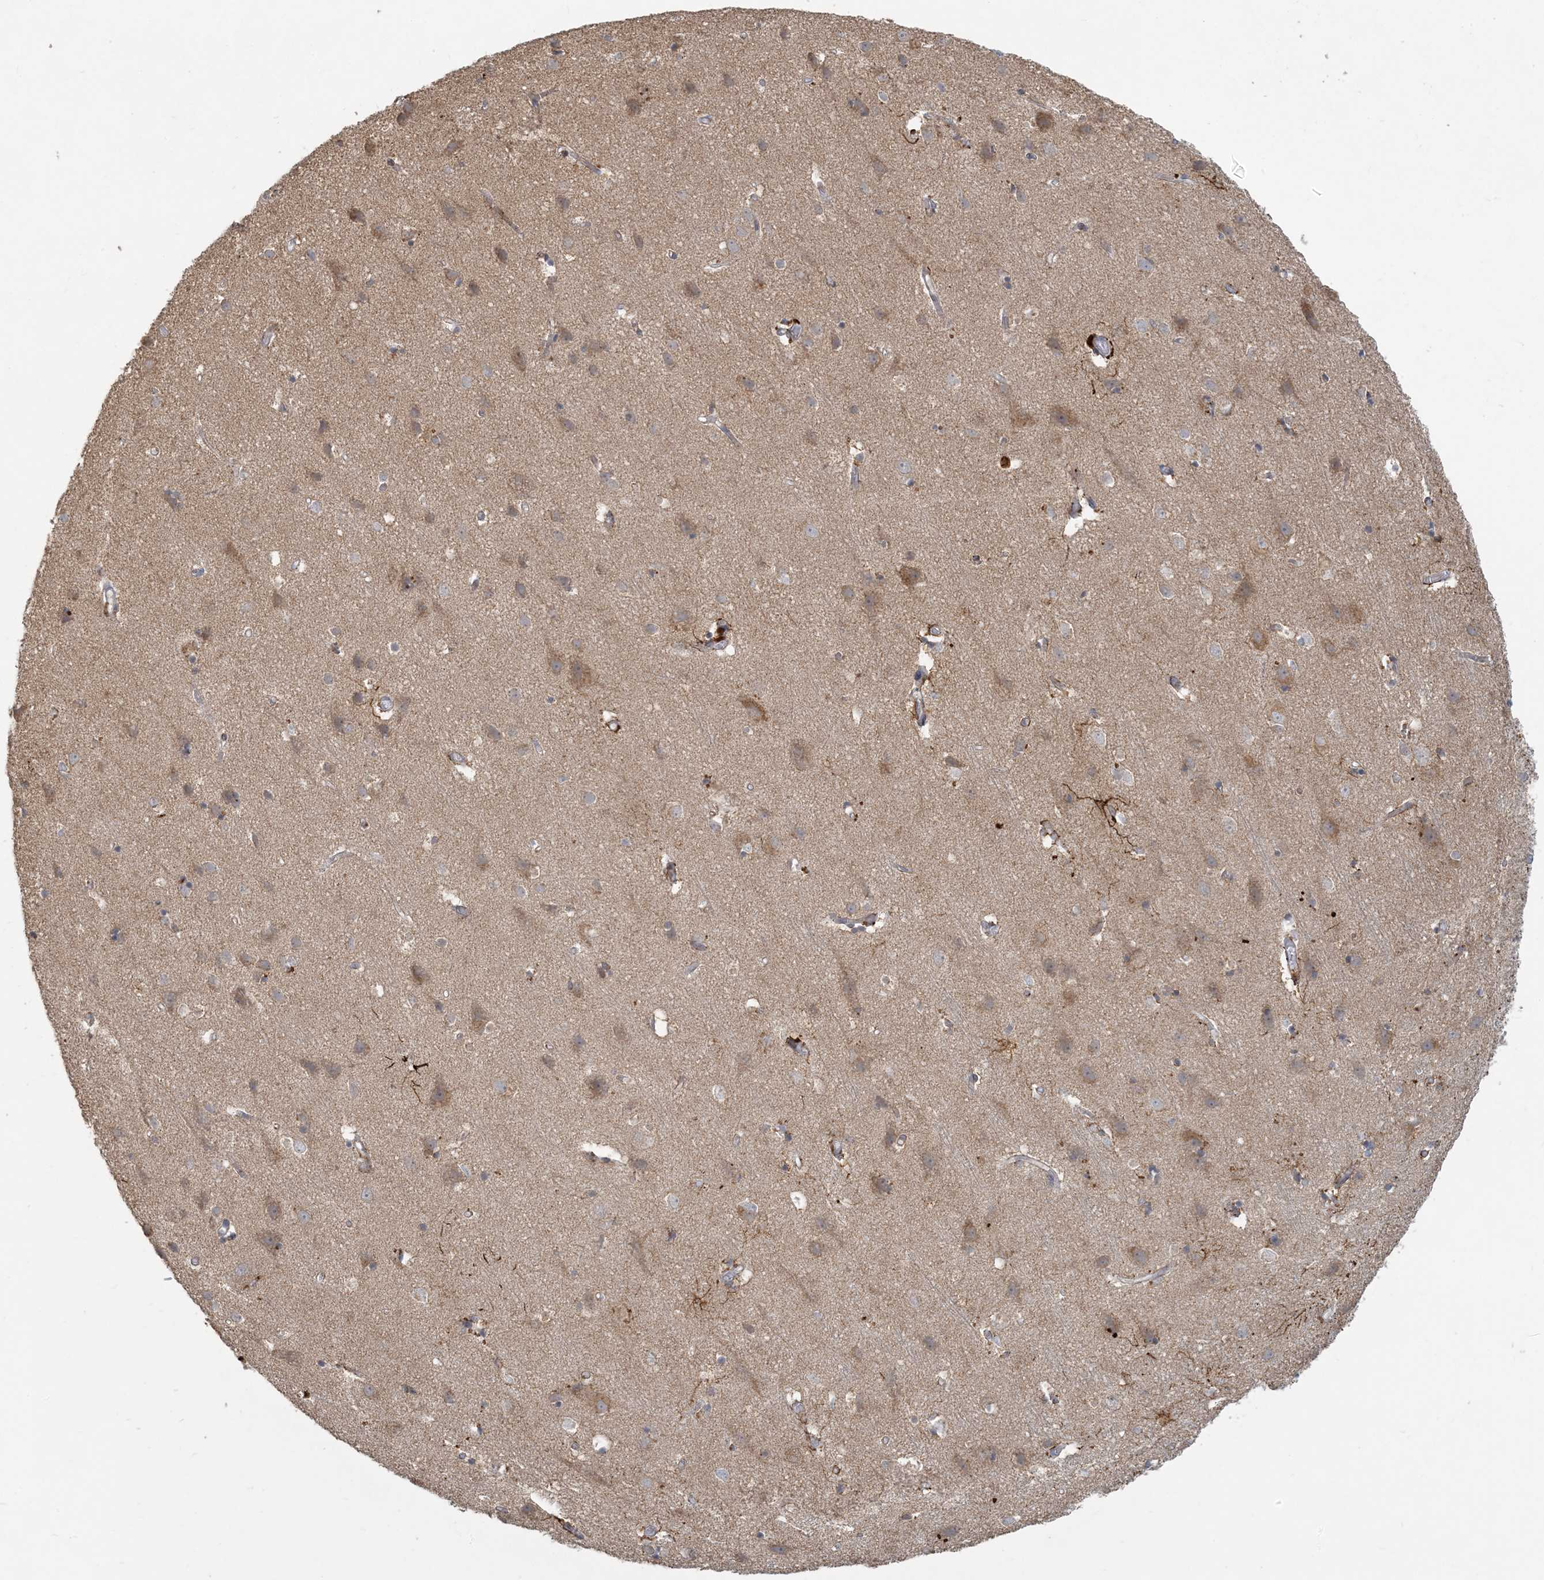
{"staining": {"intensity": "negative", "quantity": "none", "location": "none"}, "tissue": "cerebral cortex", "cell_type": "Endothelial cells", "image_type": "normal", "snomed": [{"axis": "morphology", "description": "Normal tissue, NOS"}, {"axis": "topography", "description": "Cerebral cortex"}], "caption": "A micrograph of human cerebral cortex is negative for staining in endothelial cells. (DAB (3,3'-diaminobenzidine) immunohistochemistry with hematoxylin counter stain).", "gene": "MCAT", "patient": {"sex": "male", "age": 54}}